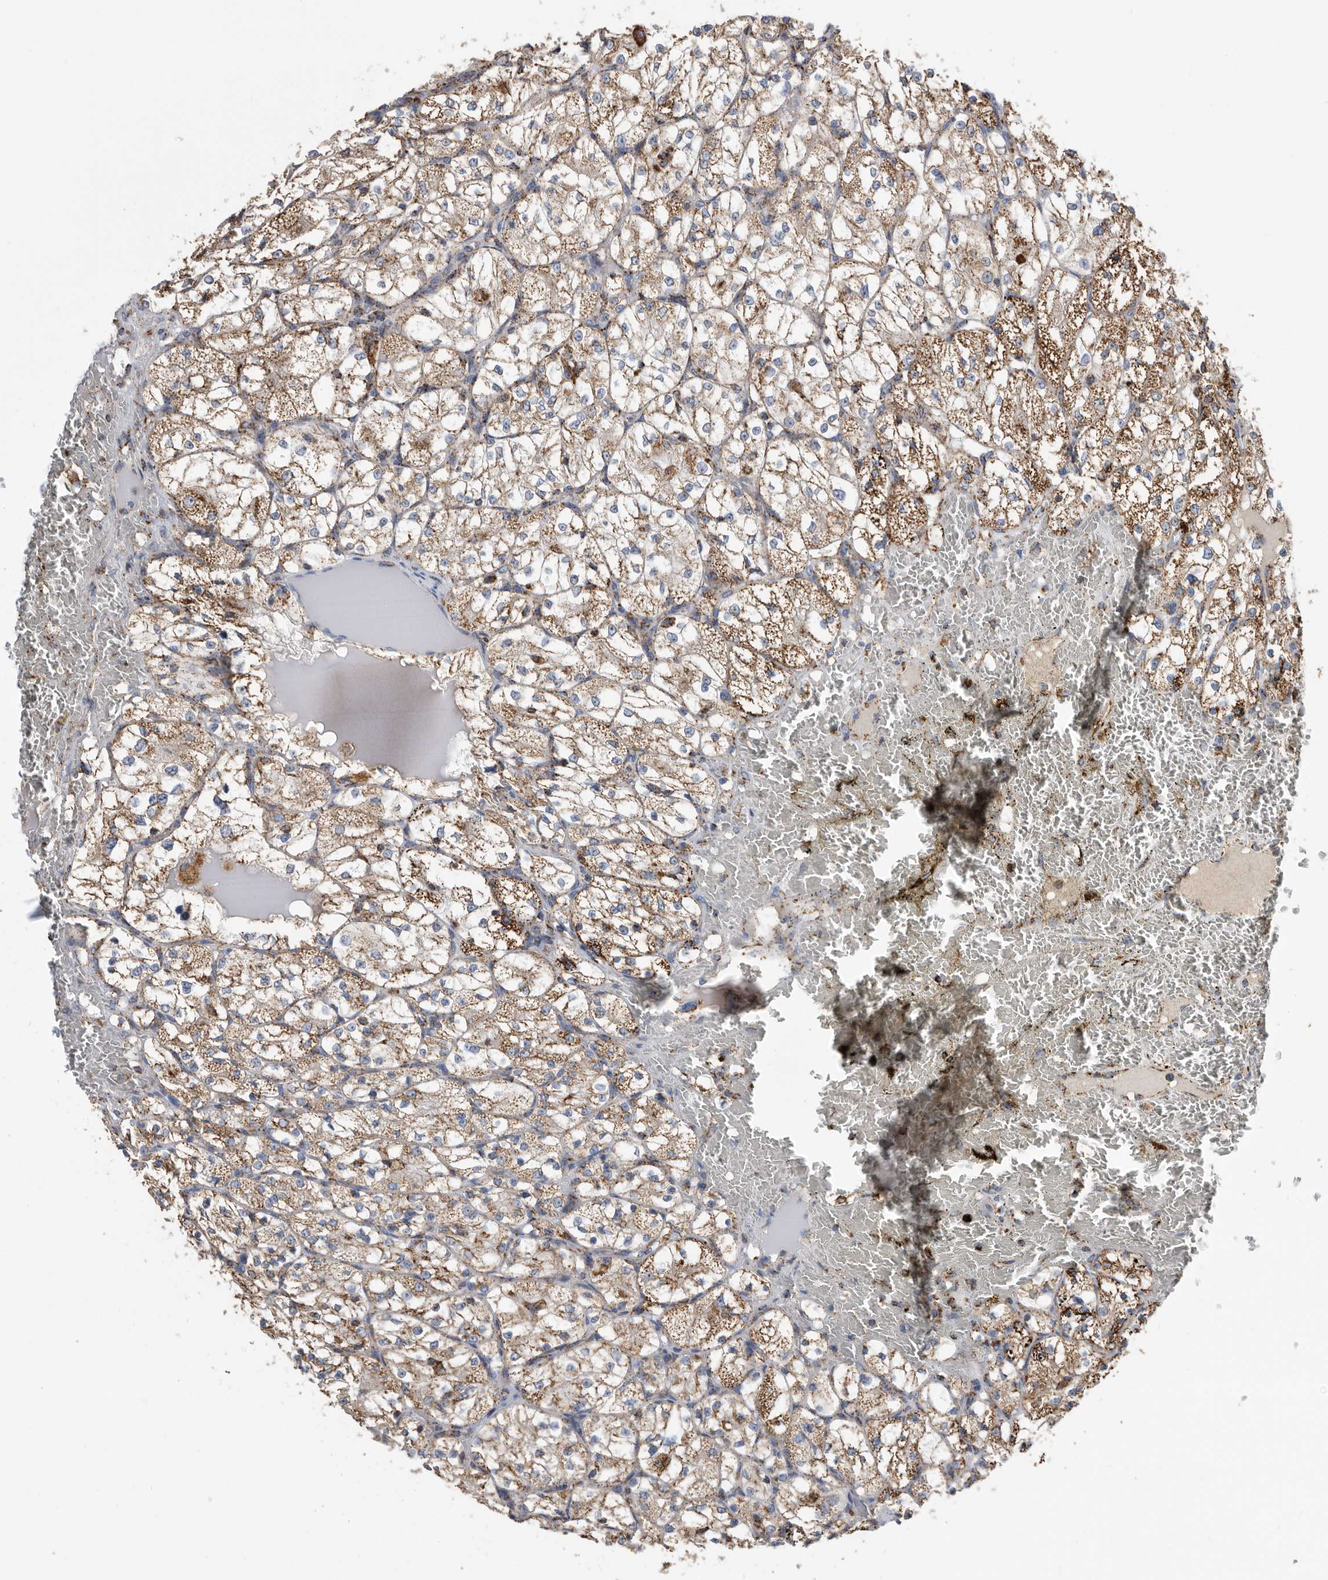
{"staining": {"intensity": "moderate", "quantity": ">75%", "location": "cytoplasmic/membranous"}, "tissue": "renal cancer", "cell_type": "Tumor cells", "image_type": "cancer", "snomed": [{"axis": "morphology", "description": "Adenocarcinoma, NOS"}, {"axis": "topography", "description": "Kidney"}], "caption": "This image displays immunohistochemistry (IHC) staining of renal adenocarcinoma, with medium moderate cytoplasmic/membranous positivity in about >75% of tumor cells.", "gene": "WFDC1", "patient": {"sex": "female", "age": 69}}